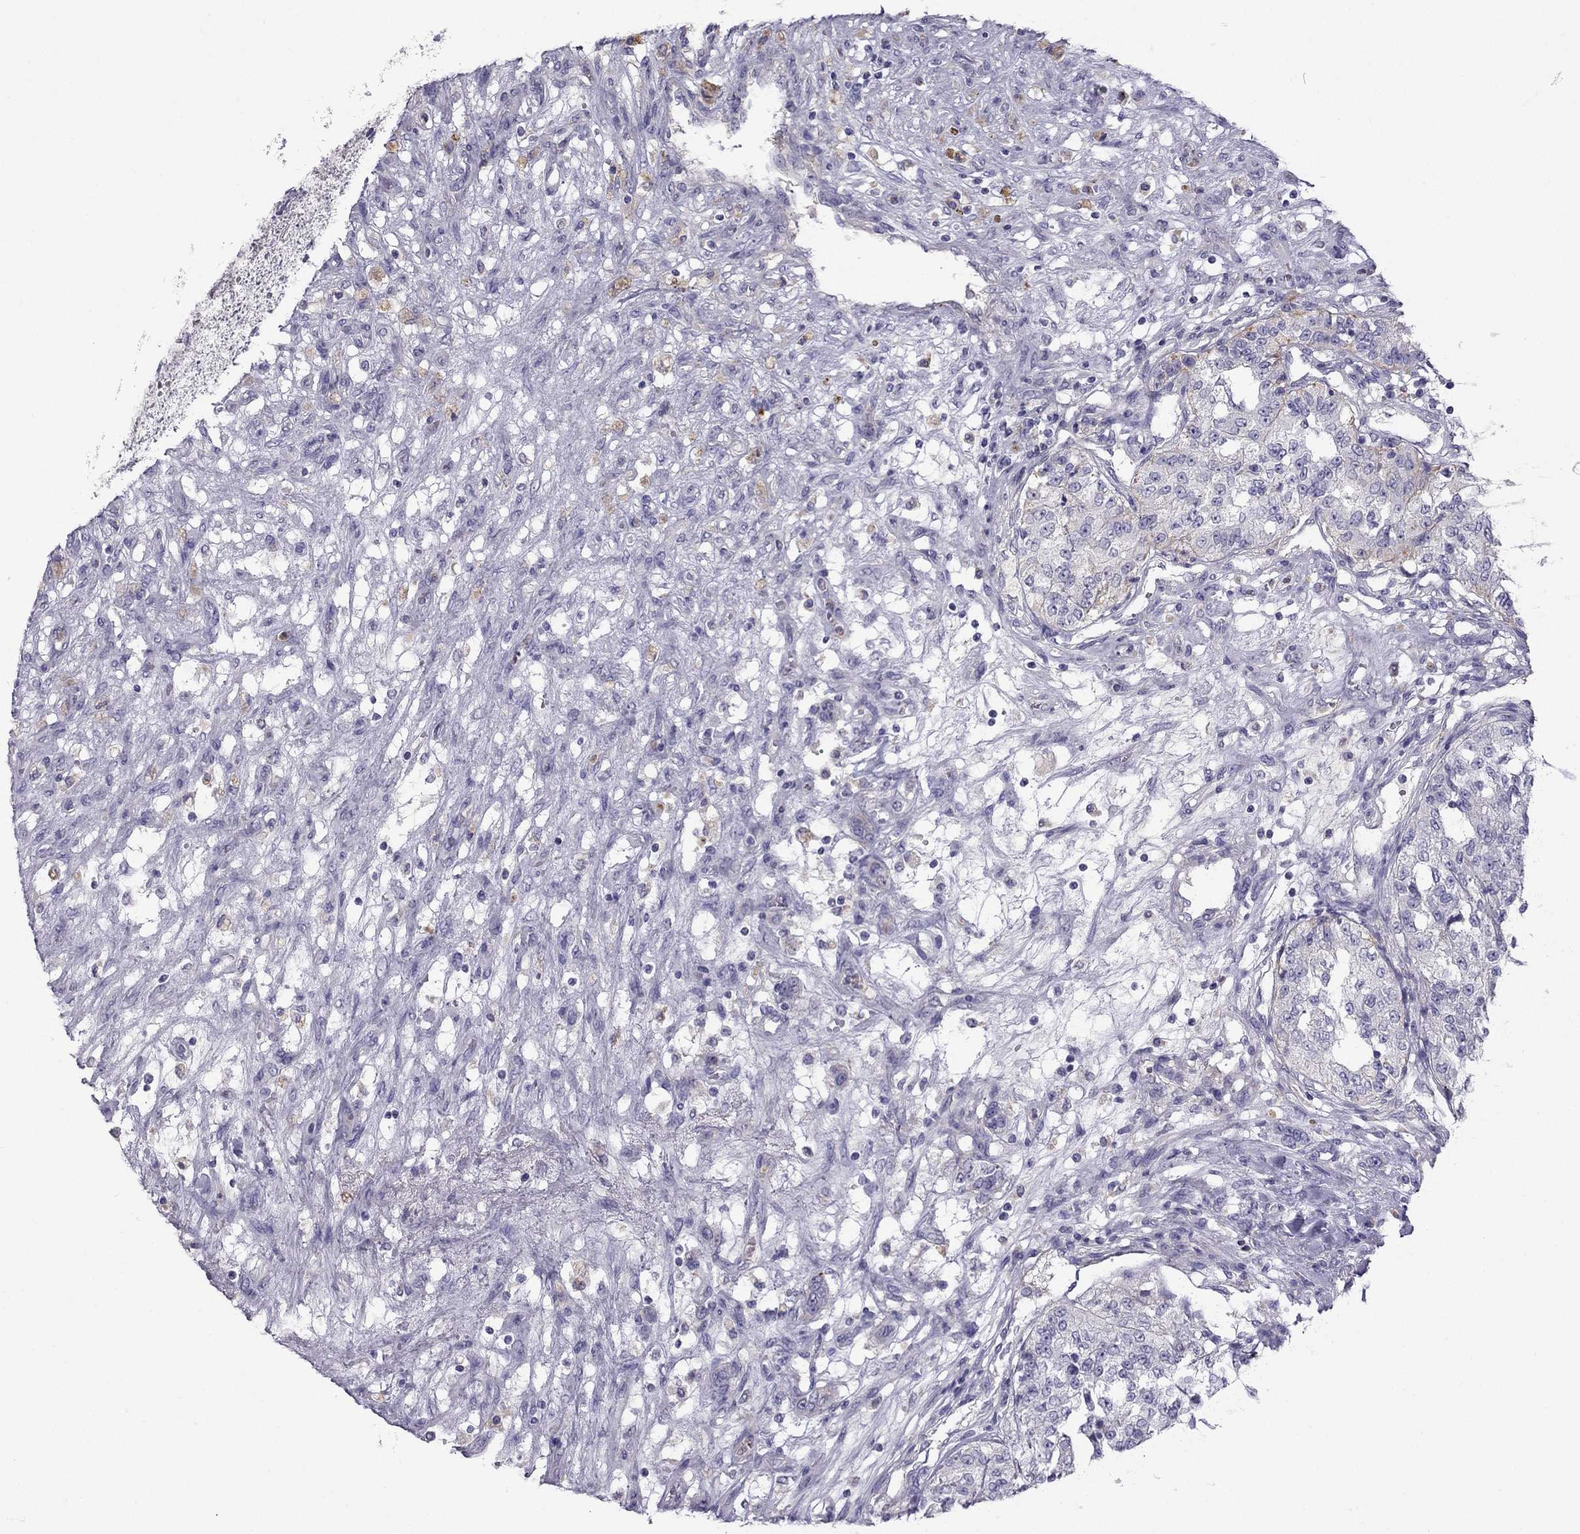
{"staining": {"intensity": "negative", "quantity": "none", "location": "none"}, "tissue": "renal cancer", "cell_type": "Tumor cells", "image_type": "cancer", "snomed": [{"axis": "morphology", "description": "Adenocarcinoma, NOS"}, {"axis": "topography", "description": "Kidney"}], "caption": "The image displays no significant staining in tumor cells of renal cancer (adenocarcinoma).", "gene": "STOML3", "patient": {"sex": "female", "age": 63}}